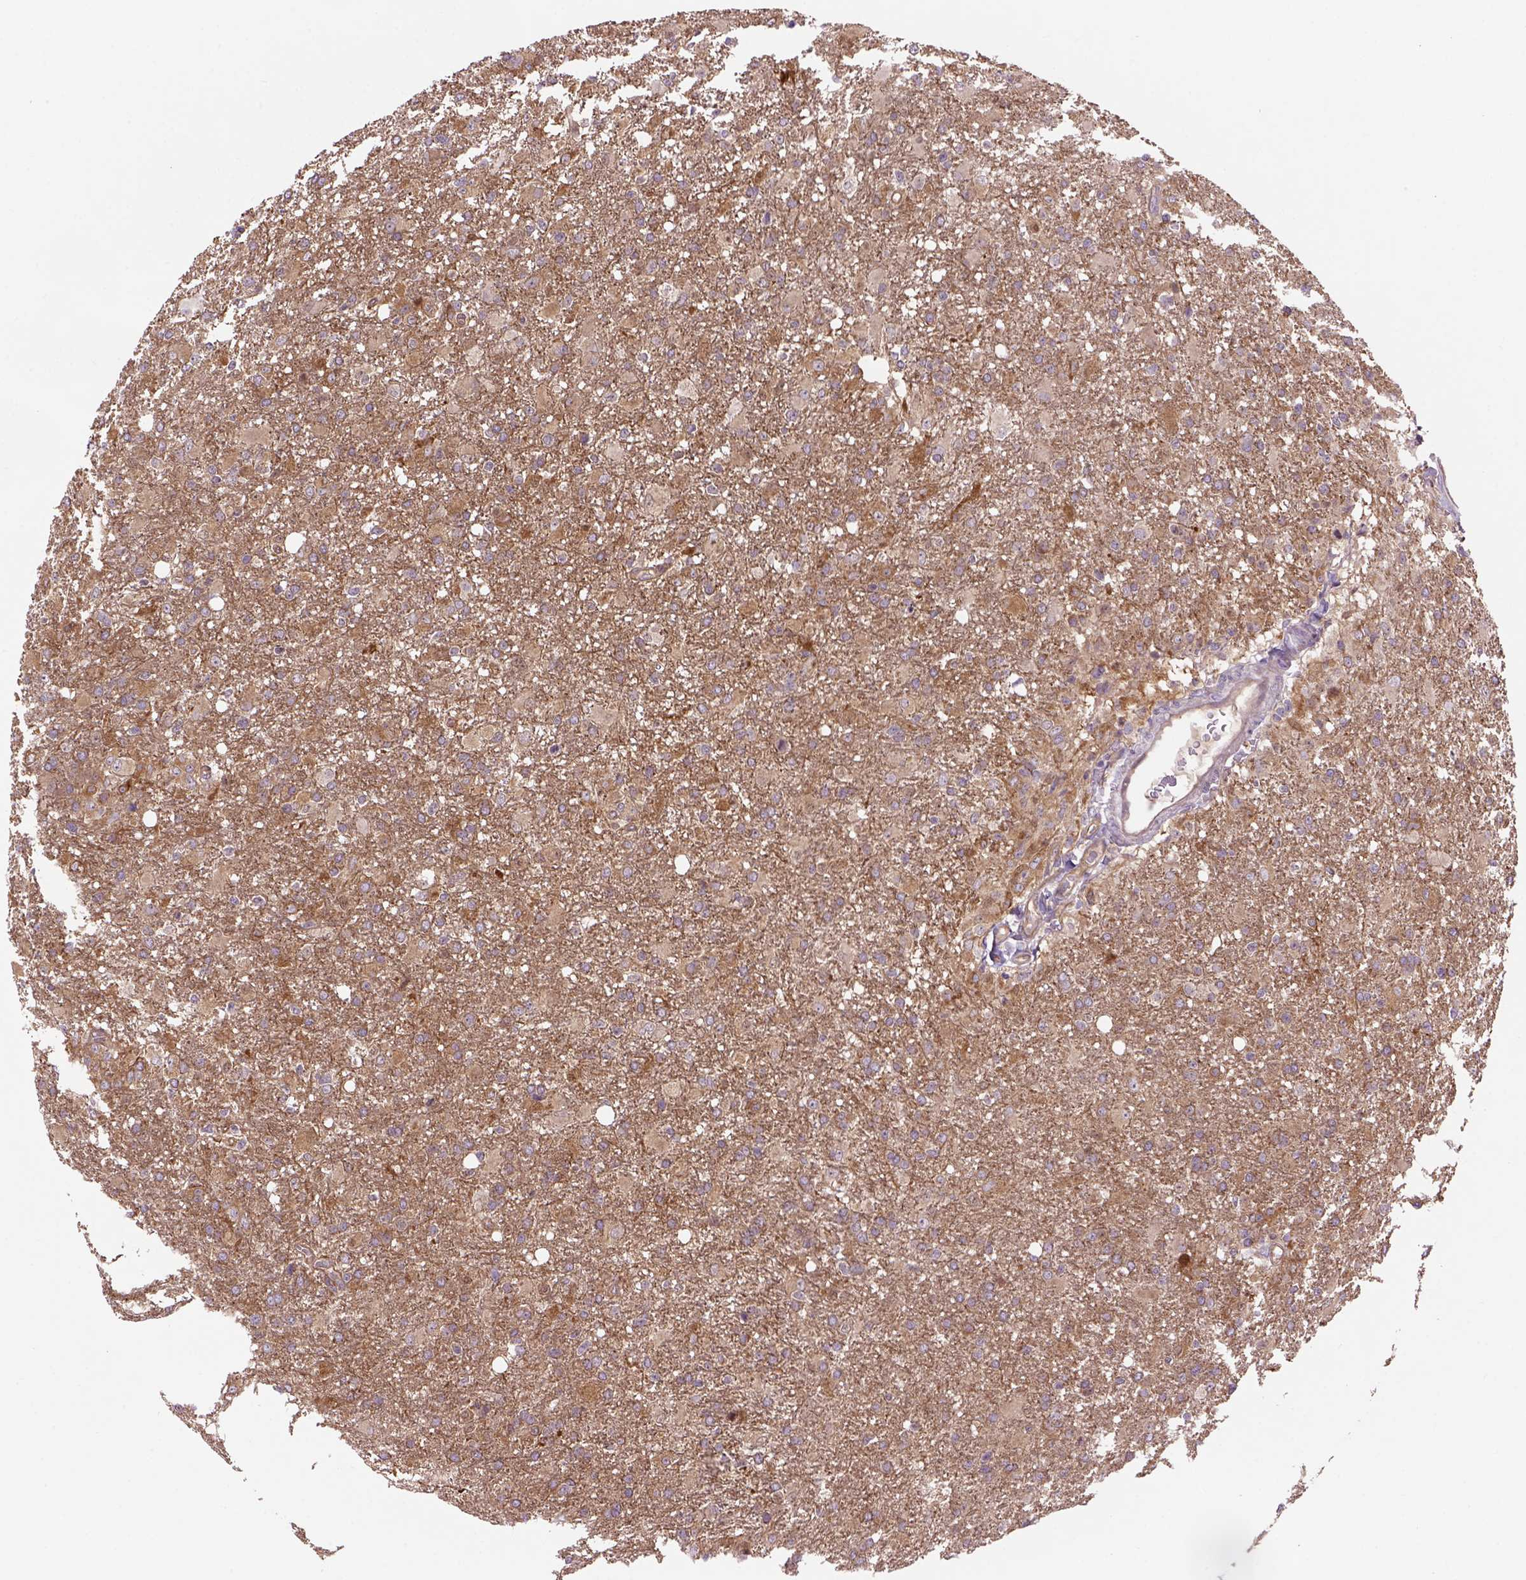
{"staining": {"intensity": "moderate", "quantity": ">75%", "location": "cytoplasmic/membranous"}, "tissue": "glioma", "cell_type": "Tumor cells", "image_type": "cancer", "snomed": [{"axis": "morphology", "description": "Glioma, malignant, High grade"}, {"axis": "topography", "description": "Brain"}], "caption": "Malignant glioma (high-grade) tissue exhibits moderate cytoplasmic/membranous positivity in approximately >75% of tumor cells Nuclei are stained in blue.", "gene": "CASKIN2", "patient": {"sex": "male", "age": 68}}